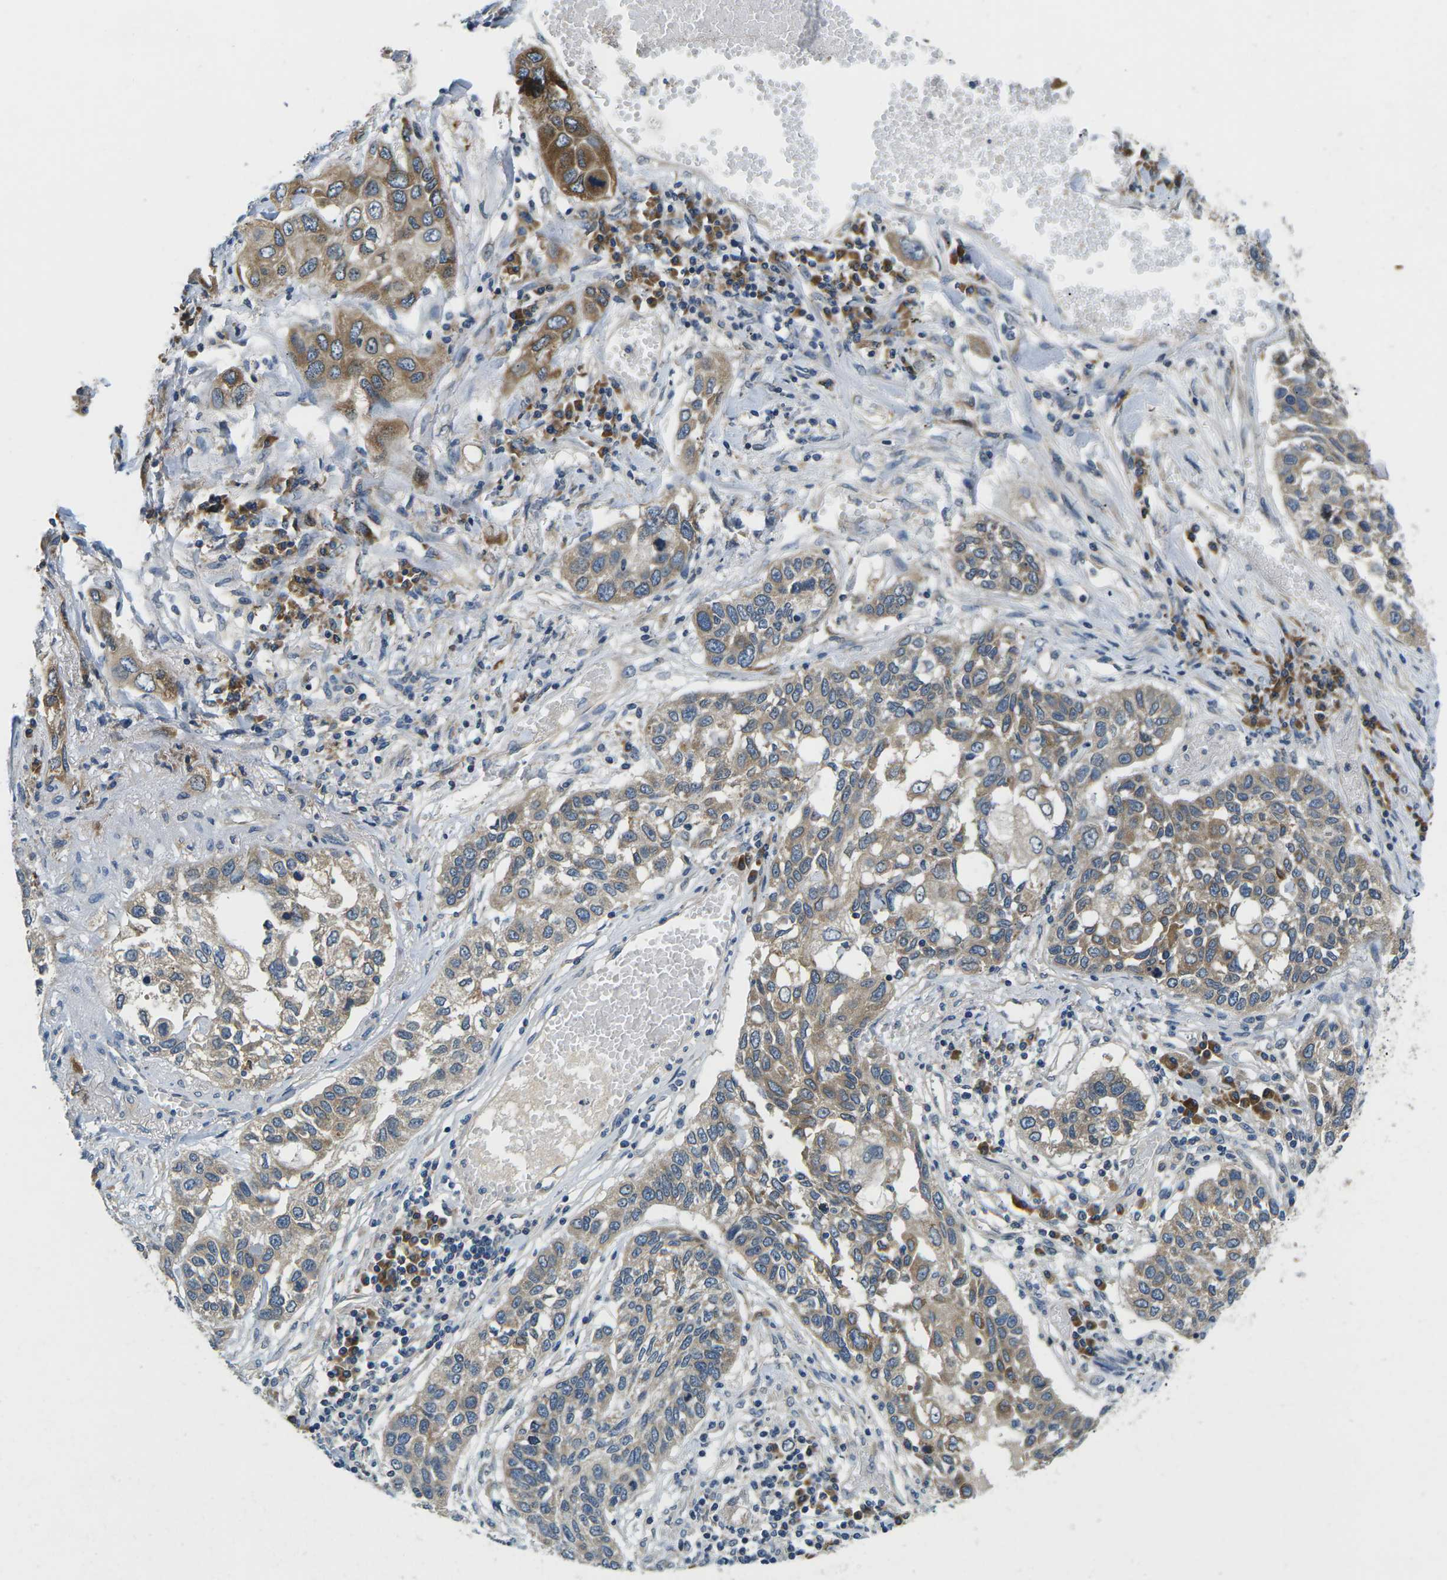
{"staining": {"intensity": "moderate", "quantity": ">75%", "location": "cytoplasmic/membranous"}, "tissue": "lung cancer", "cell_type": "Tumor cells", "image_type": "cancer", "snomed": [{"axis": "morphology", "description": "Squamous cell carcinoma, NOS"}, {"axis": "topography", "description": "Lung"}], "caption": "Protein expression analysis of lung squamous cell carcinoma demonstrates moderate cytoplasmic/membranous expression in about >75% of tumor cells.", "gene": "ERGIC3", "patient": {"sex": "male", "age": 71}}